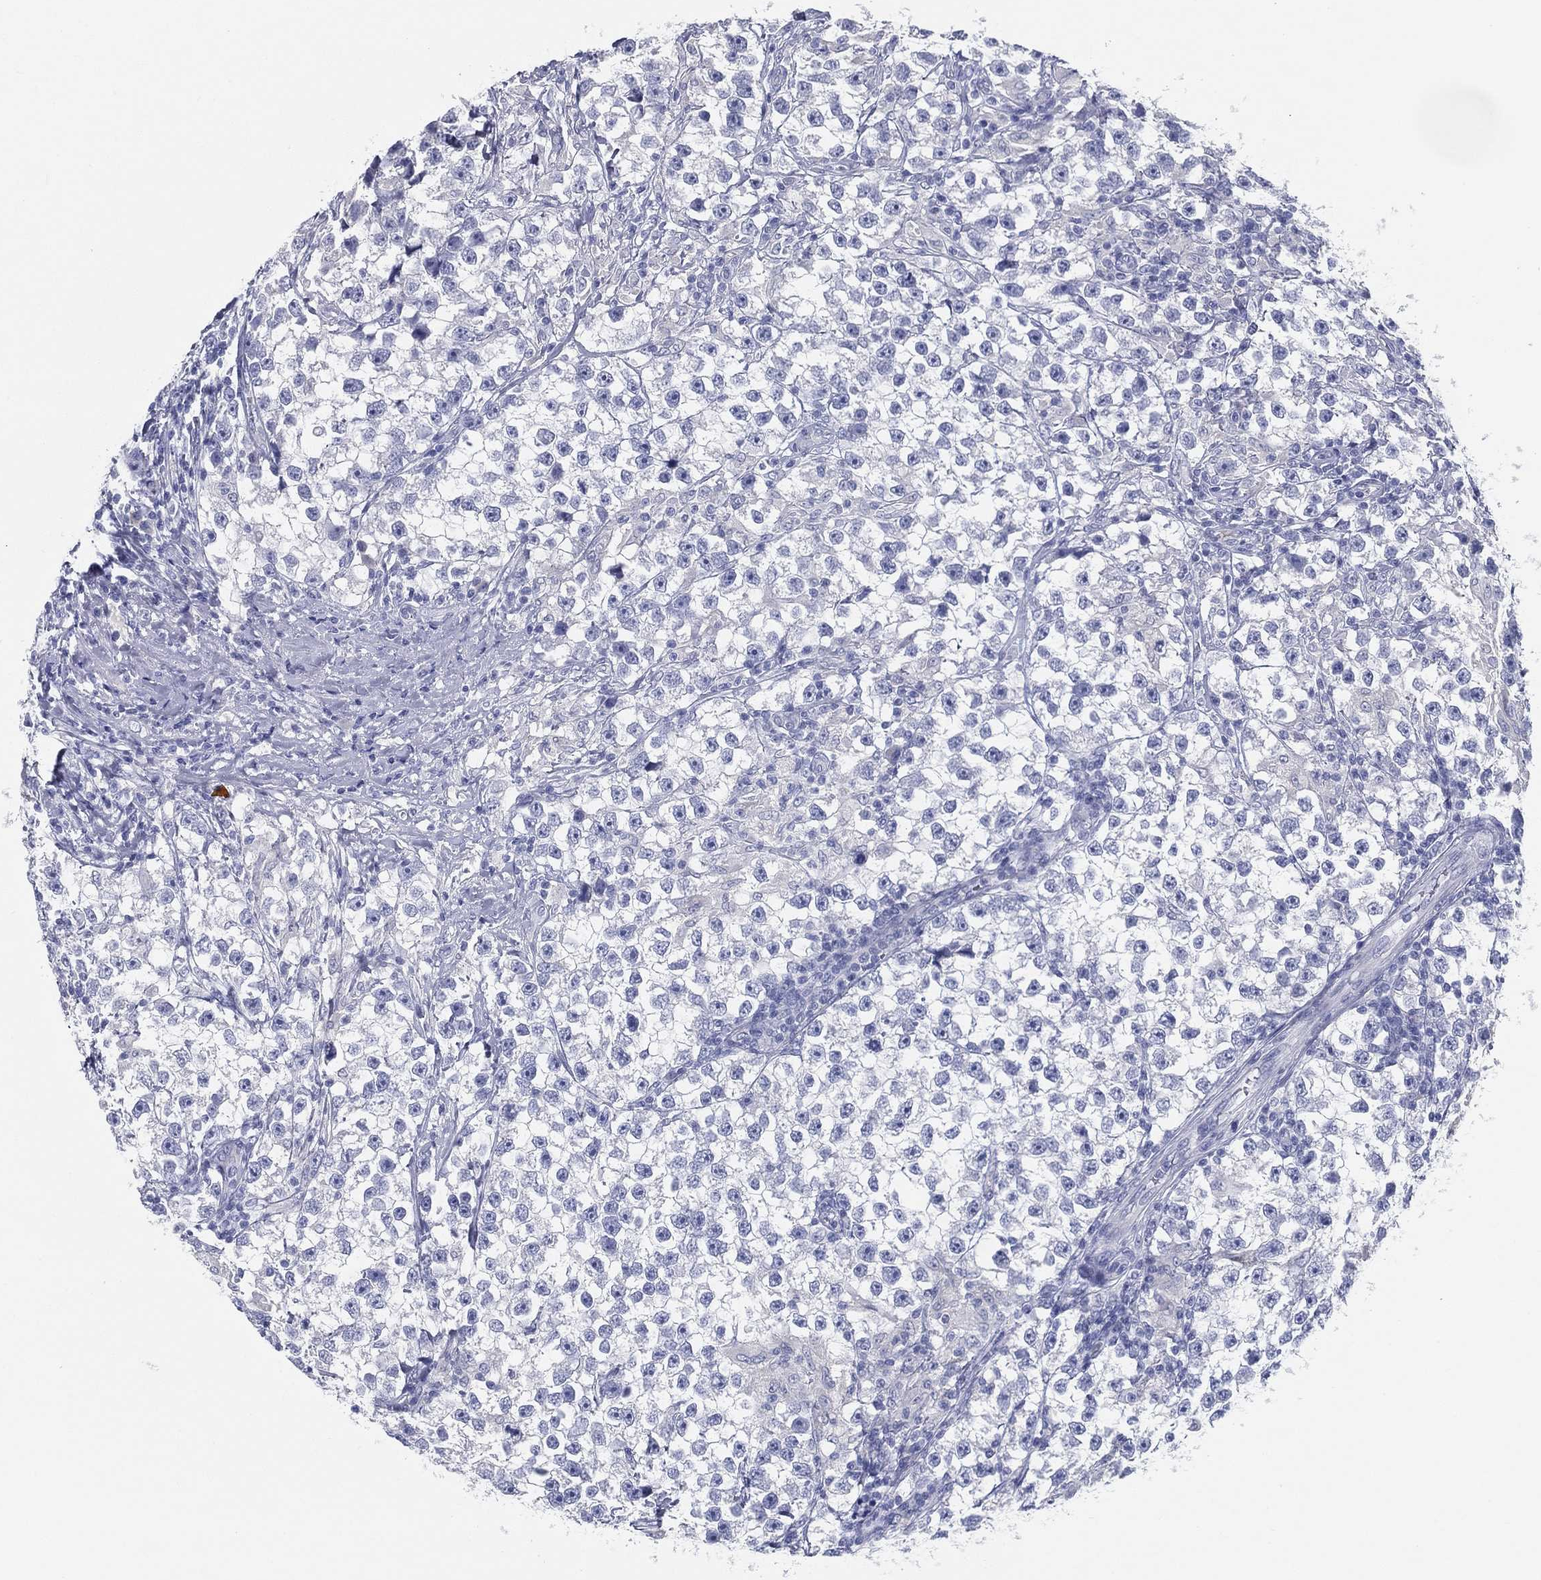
{"staining": {"intensity": "negative", "quantity": "none", "location": "none"}, "tissue": "testis cancer", "cell_type": "Tumor cells", "image_type": "cancer", "snomed": [{"axis": "morphology", "description": "Seminoma, NOS"}, {"axis": "topography", "description": "Testis"}], "caption": "Immunohistochemical staining of human testis cancer (seminoma) shows no significant expression in tumor cells. (DAB IHC, high magnification).", "gene": "STS", "patient": {"sex": "male", "age": 46}}